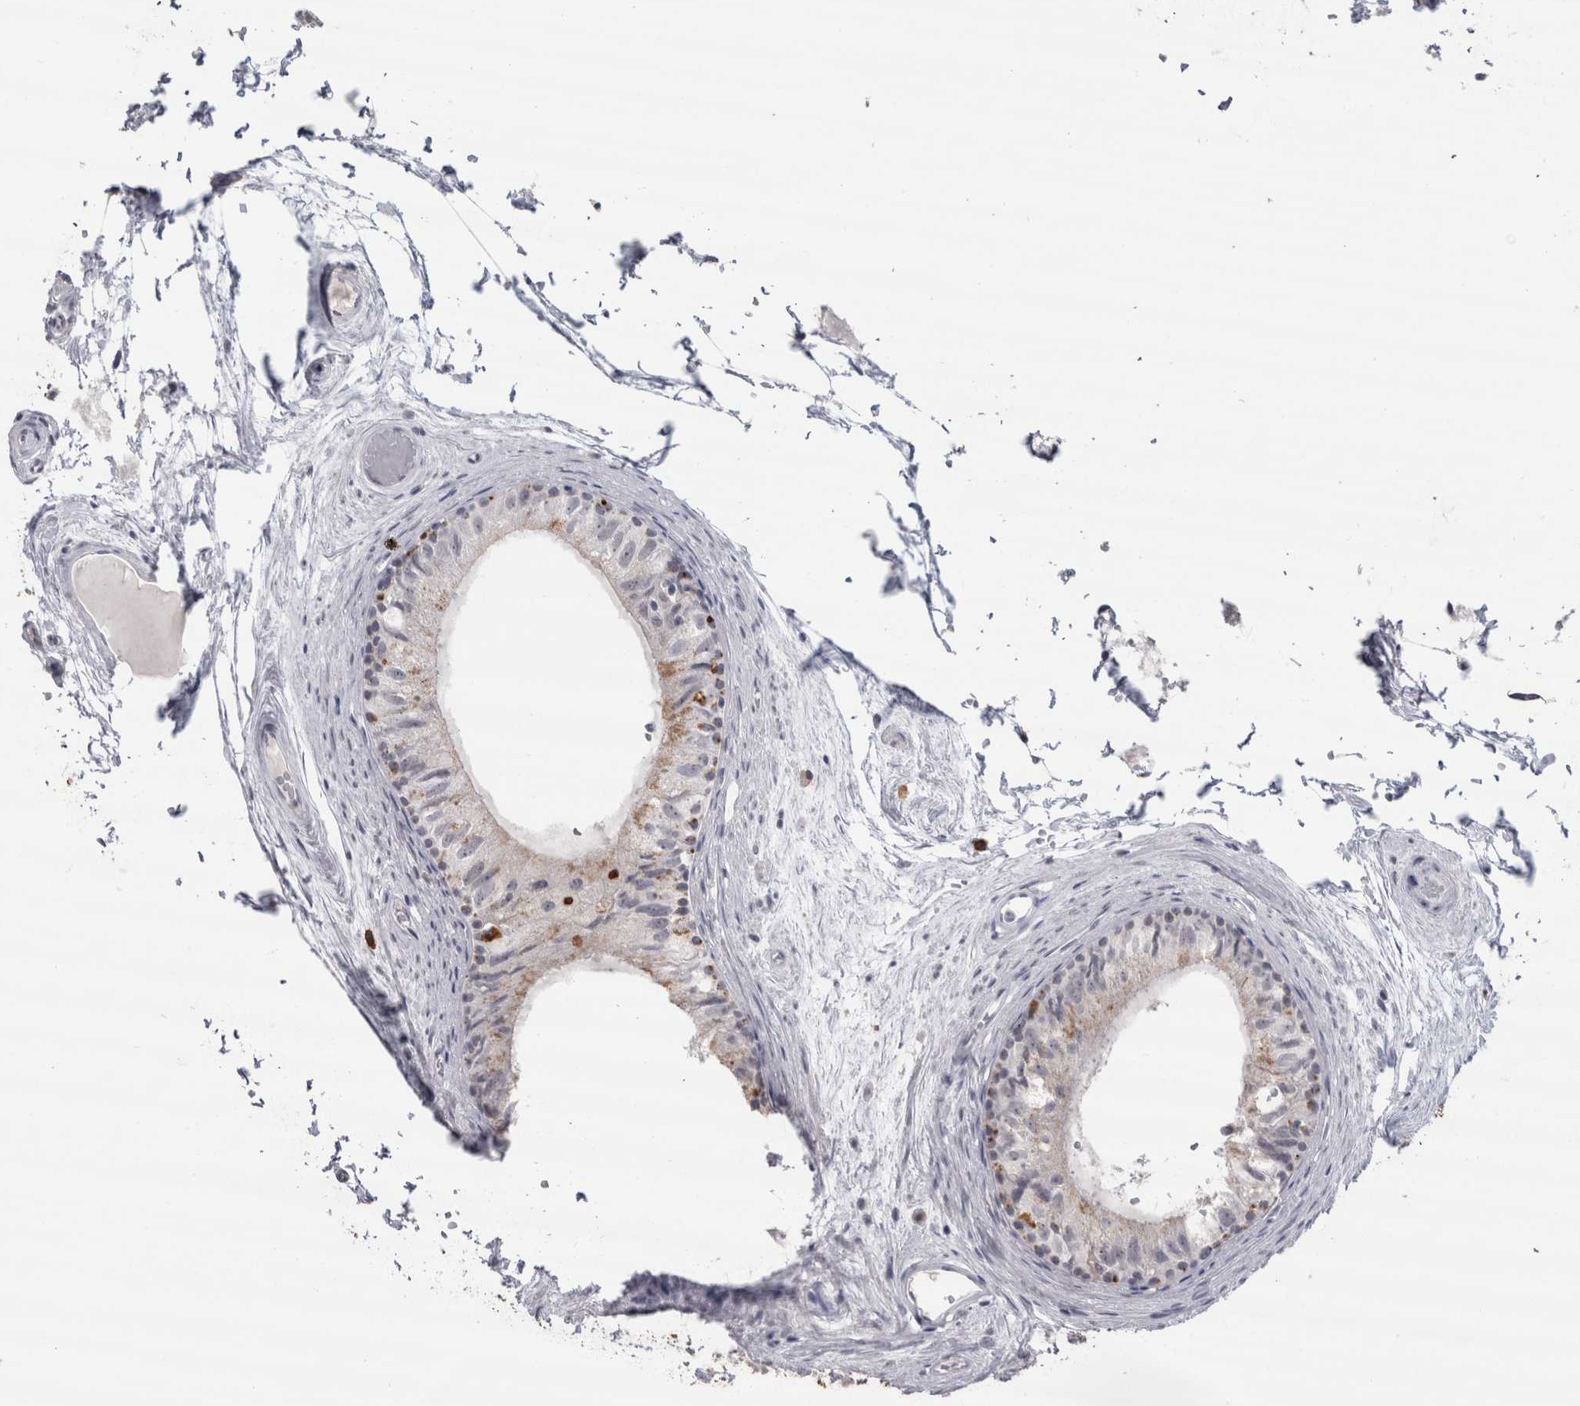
{"staining": {"intensity": "moderate", "quantity": "<25%", "location": "cytoplasmic/membranous"}, "tissue": "epididymis", "cell_type": "Glandular cells", "image_type": "normal", "snomed": [{"axis": "morphology", "description": "Normal tissue, NOS"}, {"axis": "topography", "description": "Epididymis"}], "caption": "Immunohistochemistry (IHC) histopathology image of unremarkable epididymis: epididymis stained using immunohistochemistry displays low levels of moderate protein expression localized specifically in the cytoplasmic/membranous of glandular cells, appearing as a cytoplasmic/membranous brown color.", "gene": "CDH17", "patient": {"sex": "male", "age": 79}}